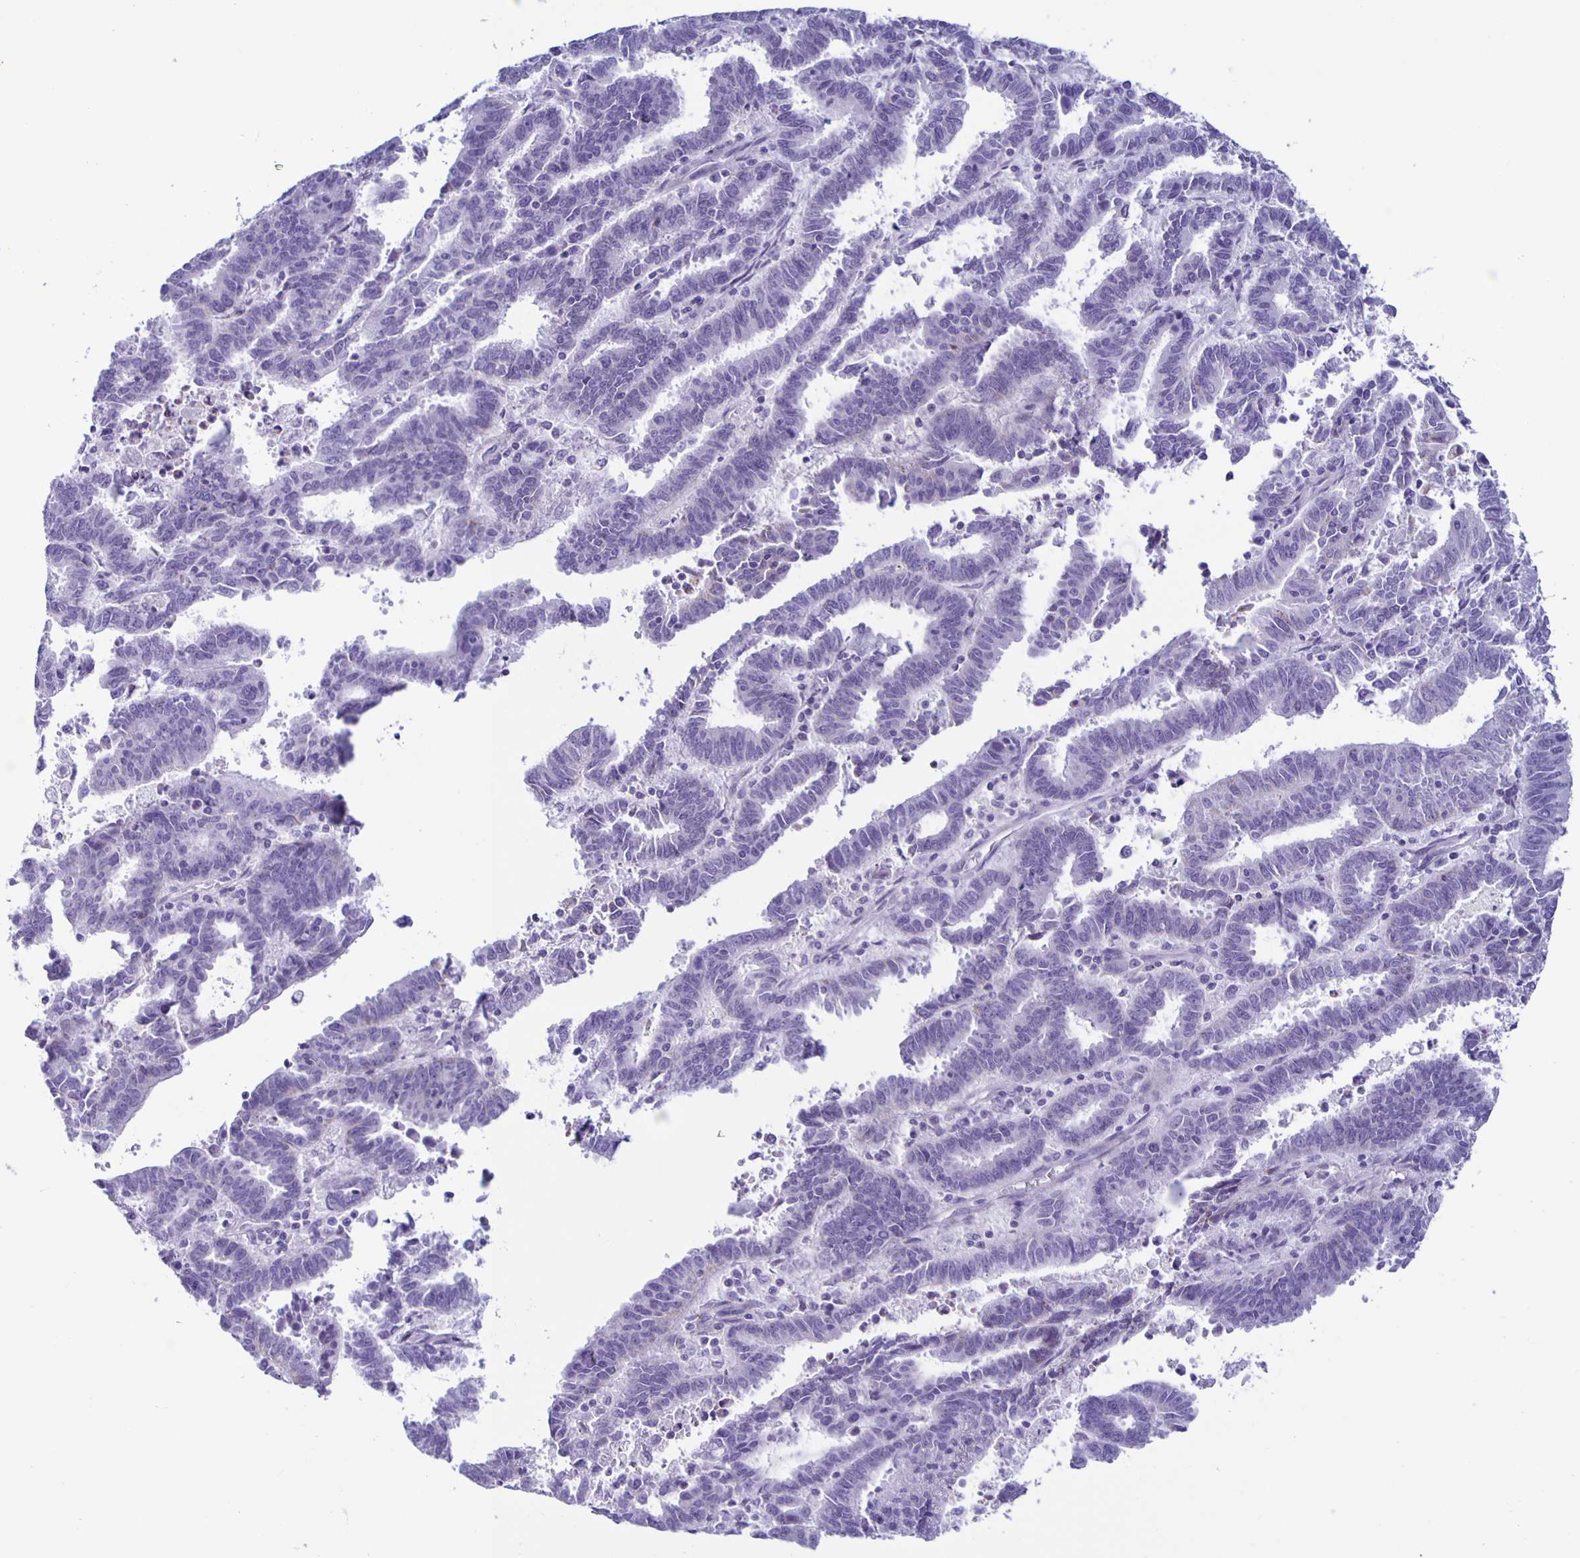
{"staining": {"intensity": "negative", "quantity": "none", "location": "none"}, "tissue": "endometrial cancer", "cell_type": "Tumor cells", "image_type": "cancer", "snomed": [{"axis": "morphology", "description": "Adenocarcinoma, NOS"}, {"axis": "topography", "description": "Uterus"}], "caption": "This is an IHC histopathology image of human adenocarcinoma (endometrial). There is no staining in tumor cells.", "gene": "AQP6", "patient": {"sex": "female", "age": 83}}